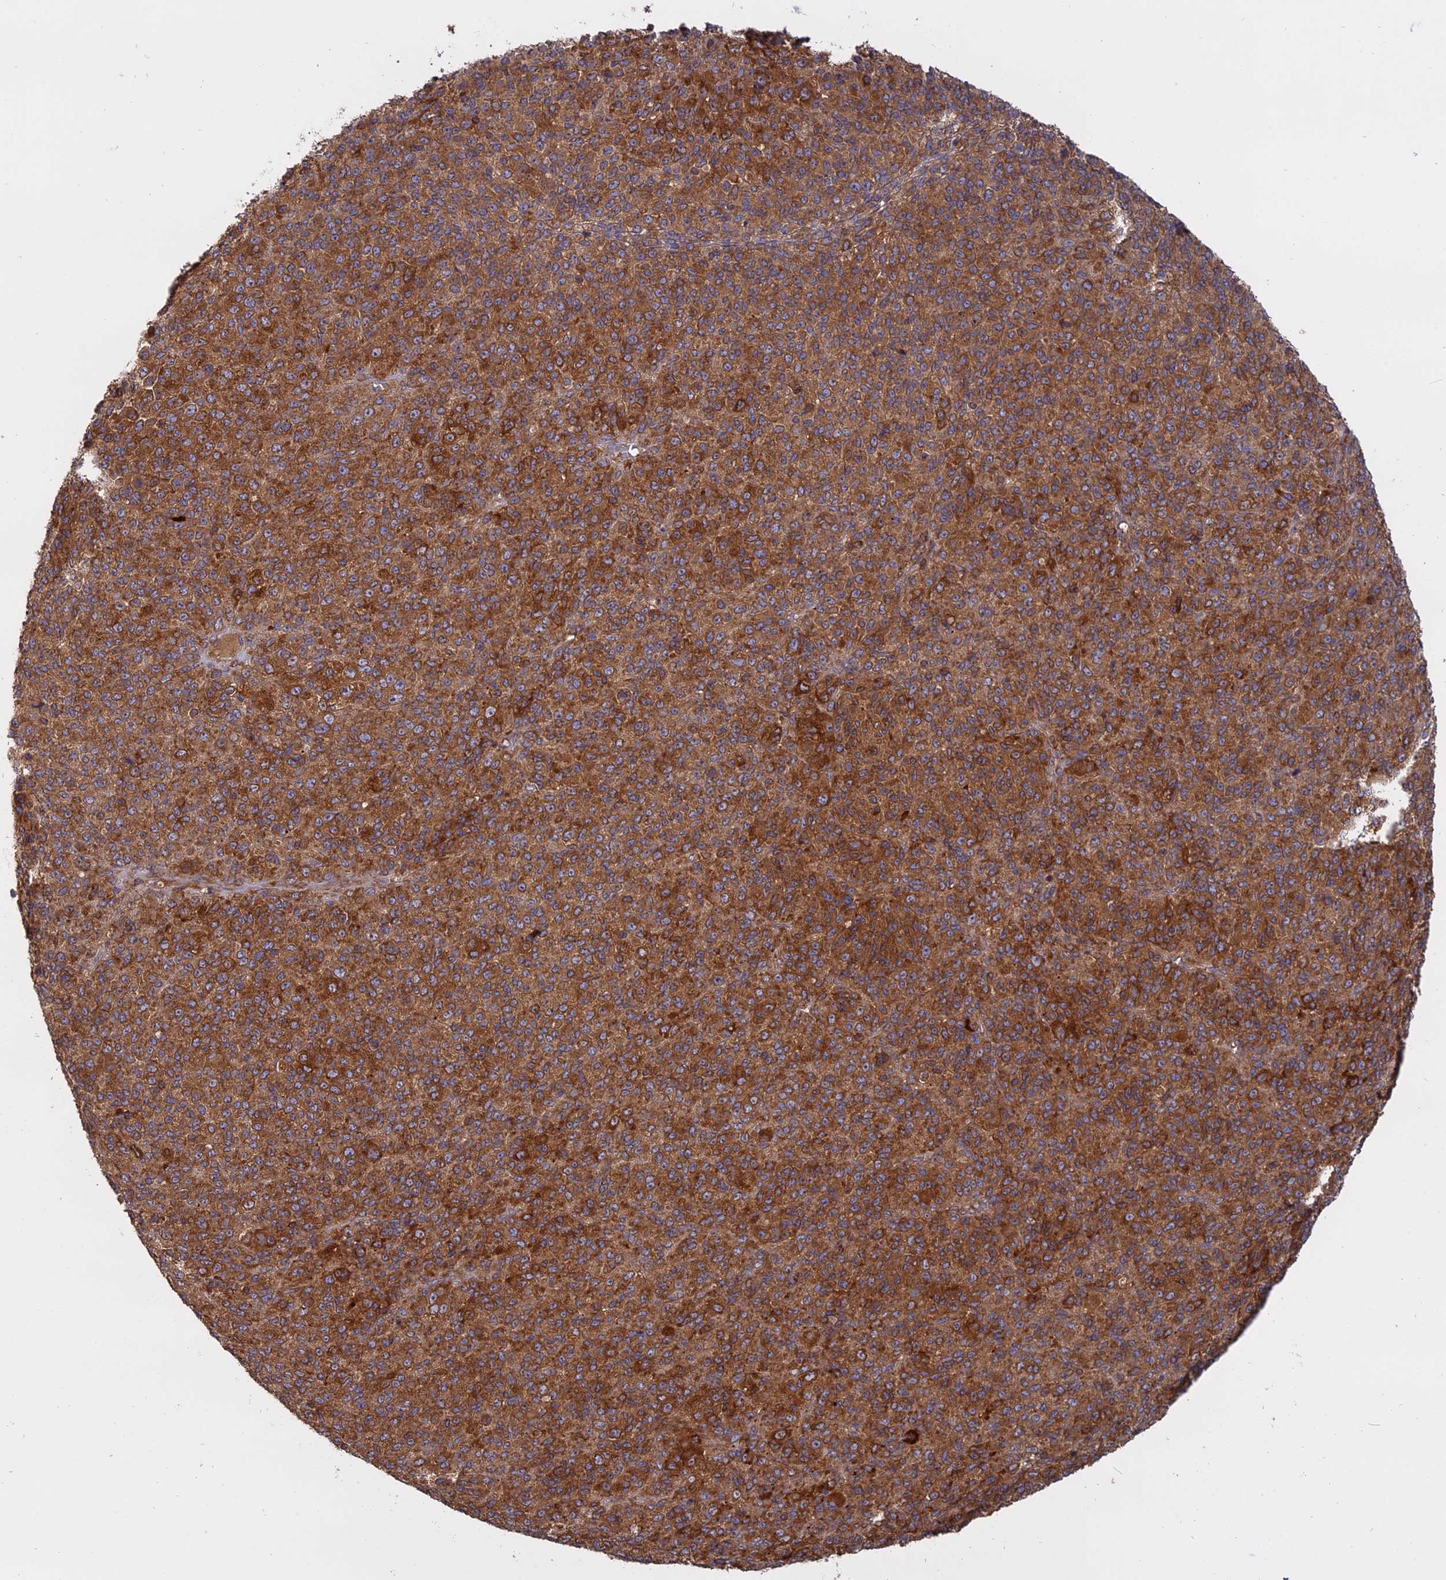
{"staining": {"intensity": "strong", "quantity": ">75%", "location": "cytoplasmic/membranous"}, "tissue": "melanoma", "cell_type": "Tumor cells", "image_type": "cancer", "snomed": [{"axis": "morphology", "description": "Malignant melanoma, Metastatic site"}, {"axis": "topography", "description": "Brain"}], "caption": "Malignant melanoma (metastatic site) was stained to show a protein in brown. There is high levels of strong cytoplasmic/membranous expression in about >75% of tumor cells.", "gene": "TMEM208", "patient": {"sex": "female", "age": 56}}